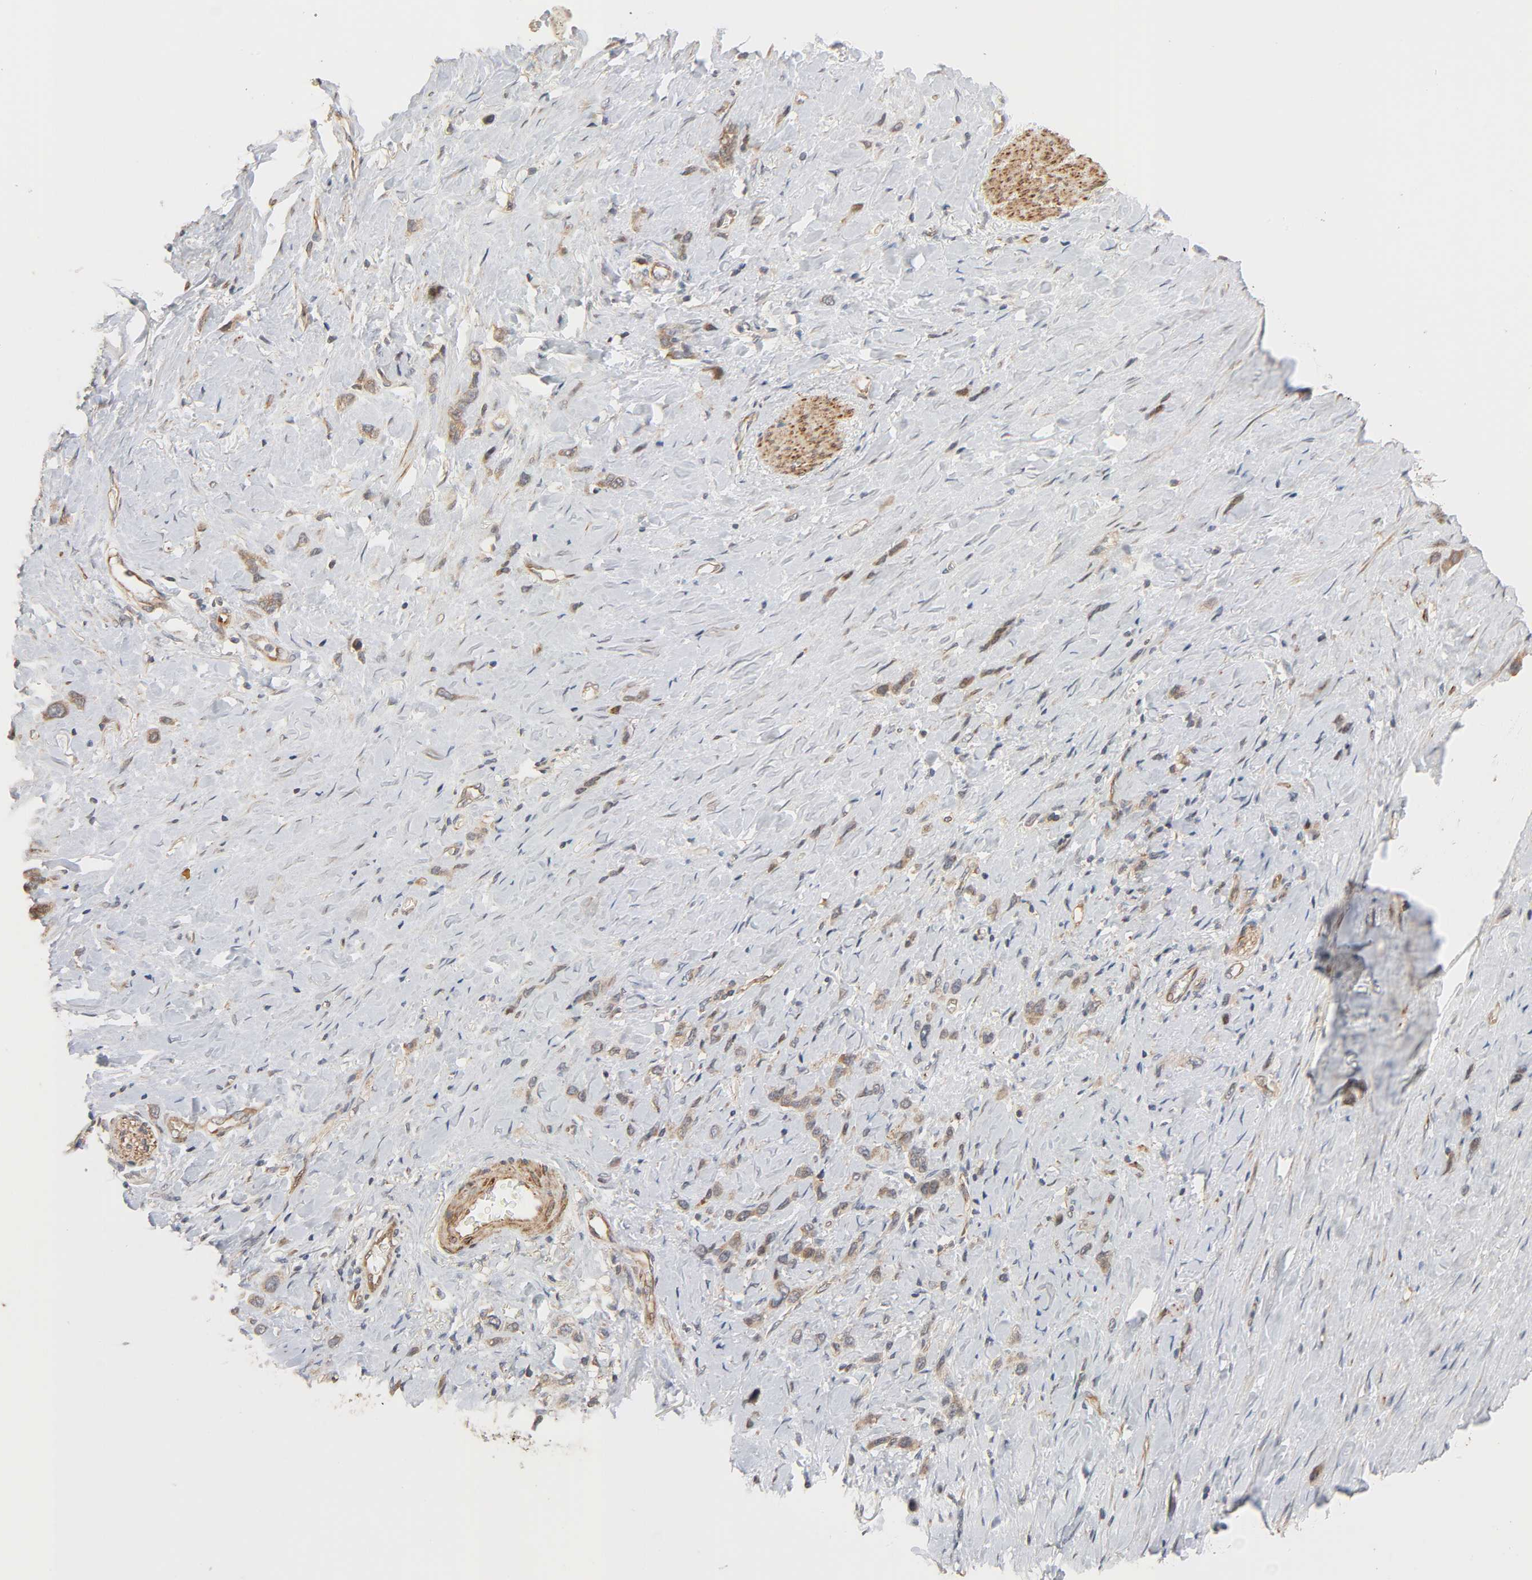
{"staining": {"intensity": "moderate", "quantity": ">75%", "location": "cytoplasmic/membranous"}, "tissue": "stomach cancer", "cell_type": "Tumor cells", "image_type": "cancer", "snomed": [{"axis": "morphology", "description": "Normal tissue, NOS"}, {"axis": "morphology", "description": "Adenocarcinoma, NOS"}, {"axis": "morphology", "description": "Adenocarcinoma, High grade"}, {"axis": "topography", "description": "Stomach, upper"}, {"axis": "topography", "description": "Stomach"}], "caption": "Protein staining exhibits moderate cytoplasmic/membranous positivity in about >75% of tumor cells in stomach cancer. (DAB (3,3'-diaminobenzidine) = brown stain, brightfield microscopy at high magnification).", "gene": "NEMF", "patient": {"sex": "female", "age": 65}}